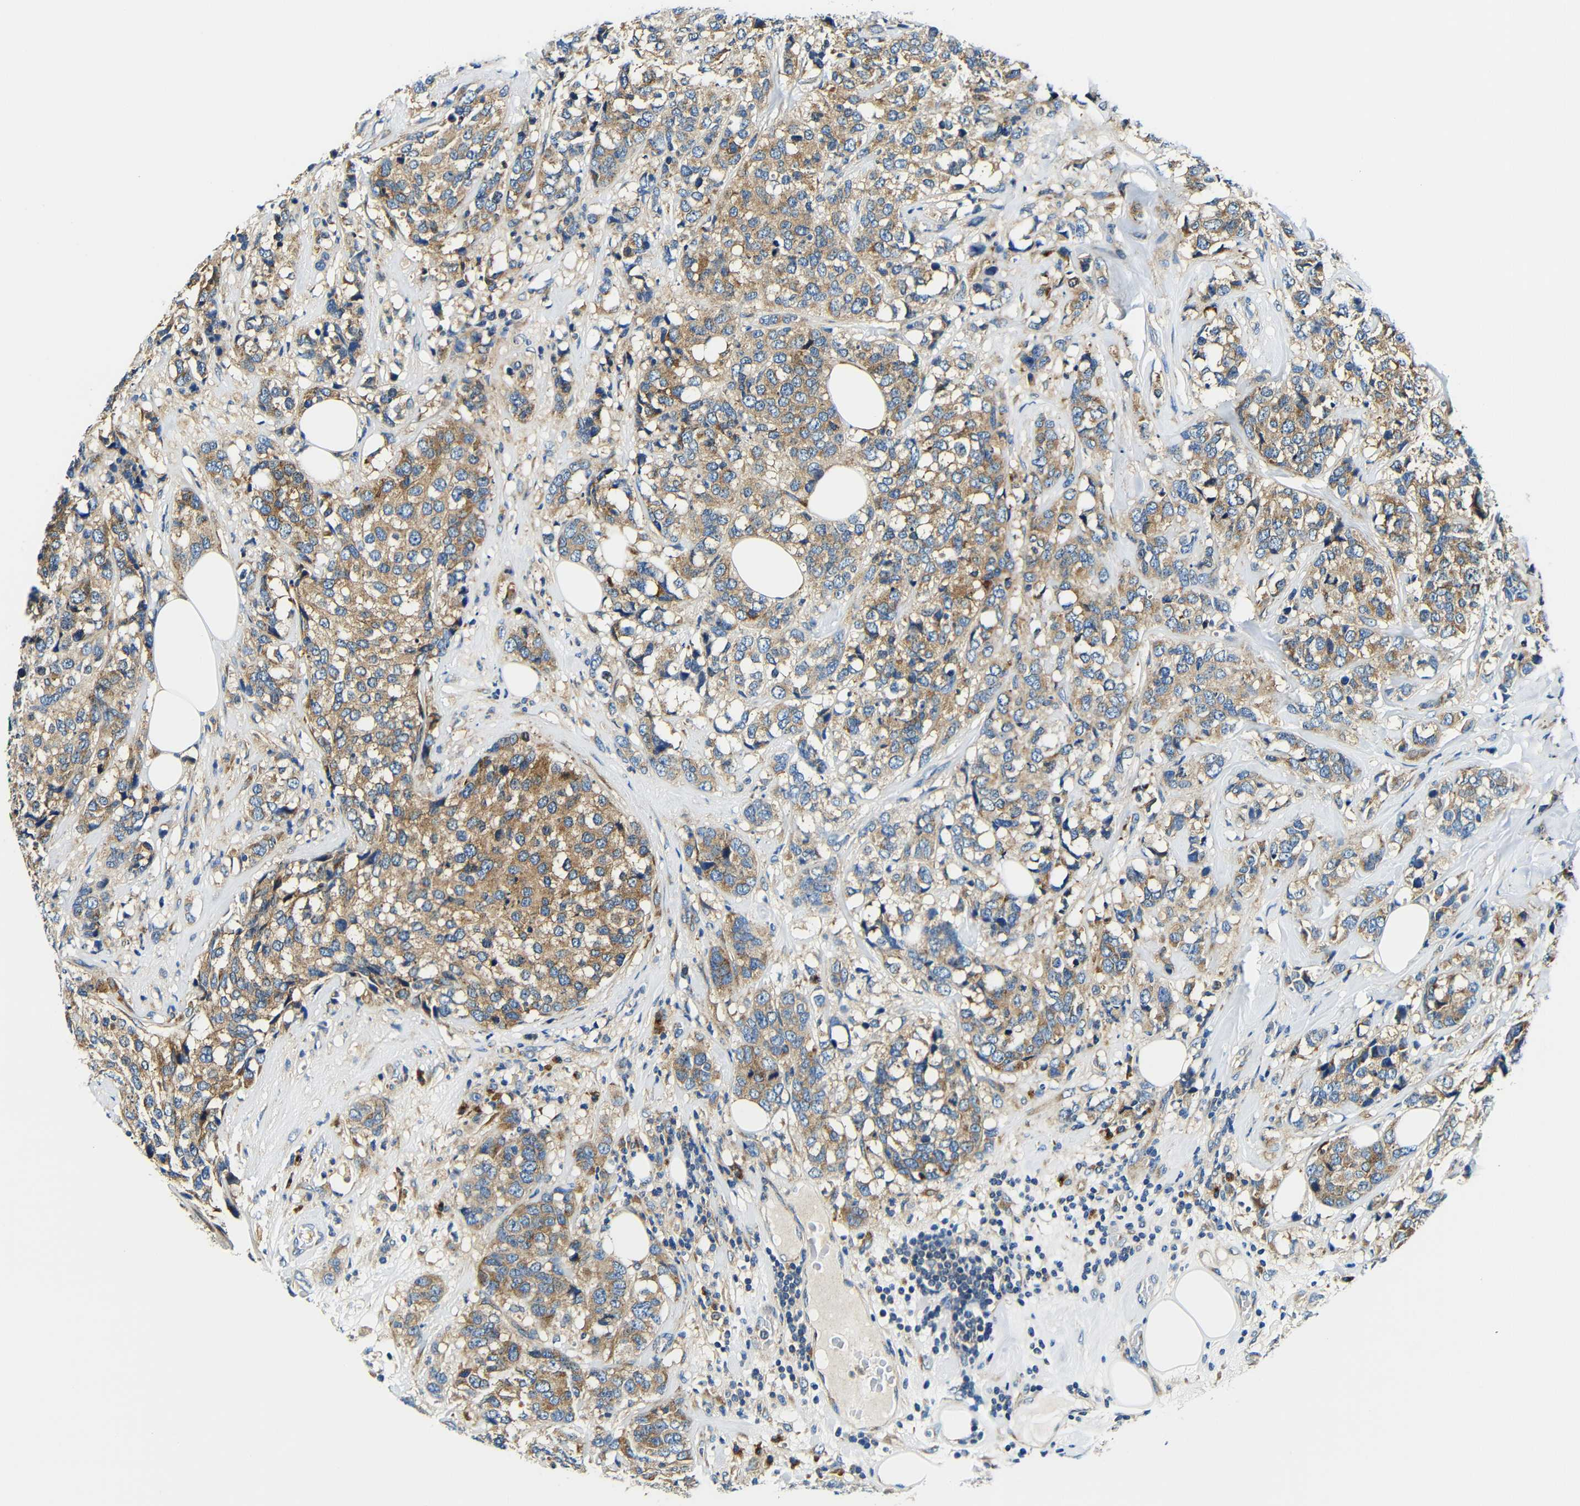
{"staining": {"intensity": "moderate", "quantity": ">75%", "location": "cytoplasmic/membranous"}, "tissue": "breast cancer", "cell_type": "Tumor cells", "image_type": "cancer", "snomed": [{"axis": "morphology", "description": "Lobular carcinoma"}, {"axis": "topography", "description": "Breast"}], "caption": "Moderate cytoplasmic/membranous positivity for a protein is appreciated in about >75% of tumor cells of breast cancer (lobular carcinoma) using immunohistochemistry (IHC).", "gene": "USO1", "patient": {"sex": "female", "age": 59}}